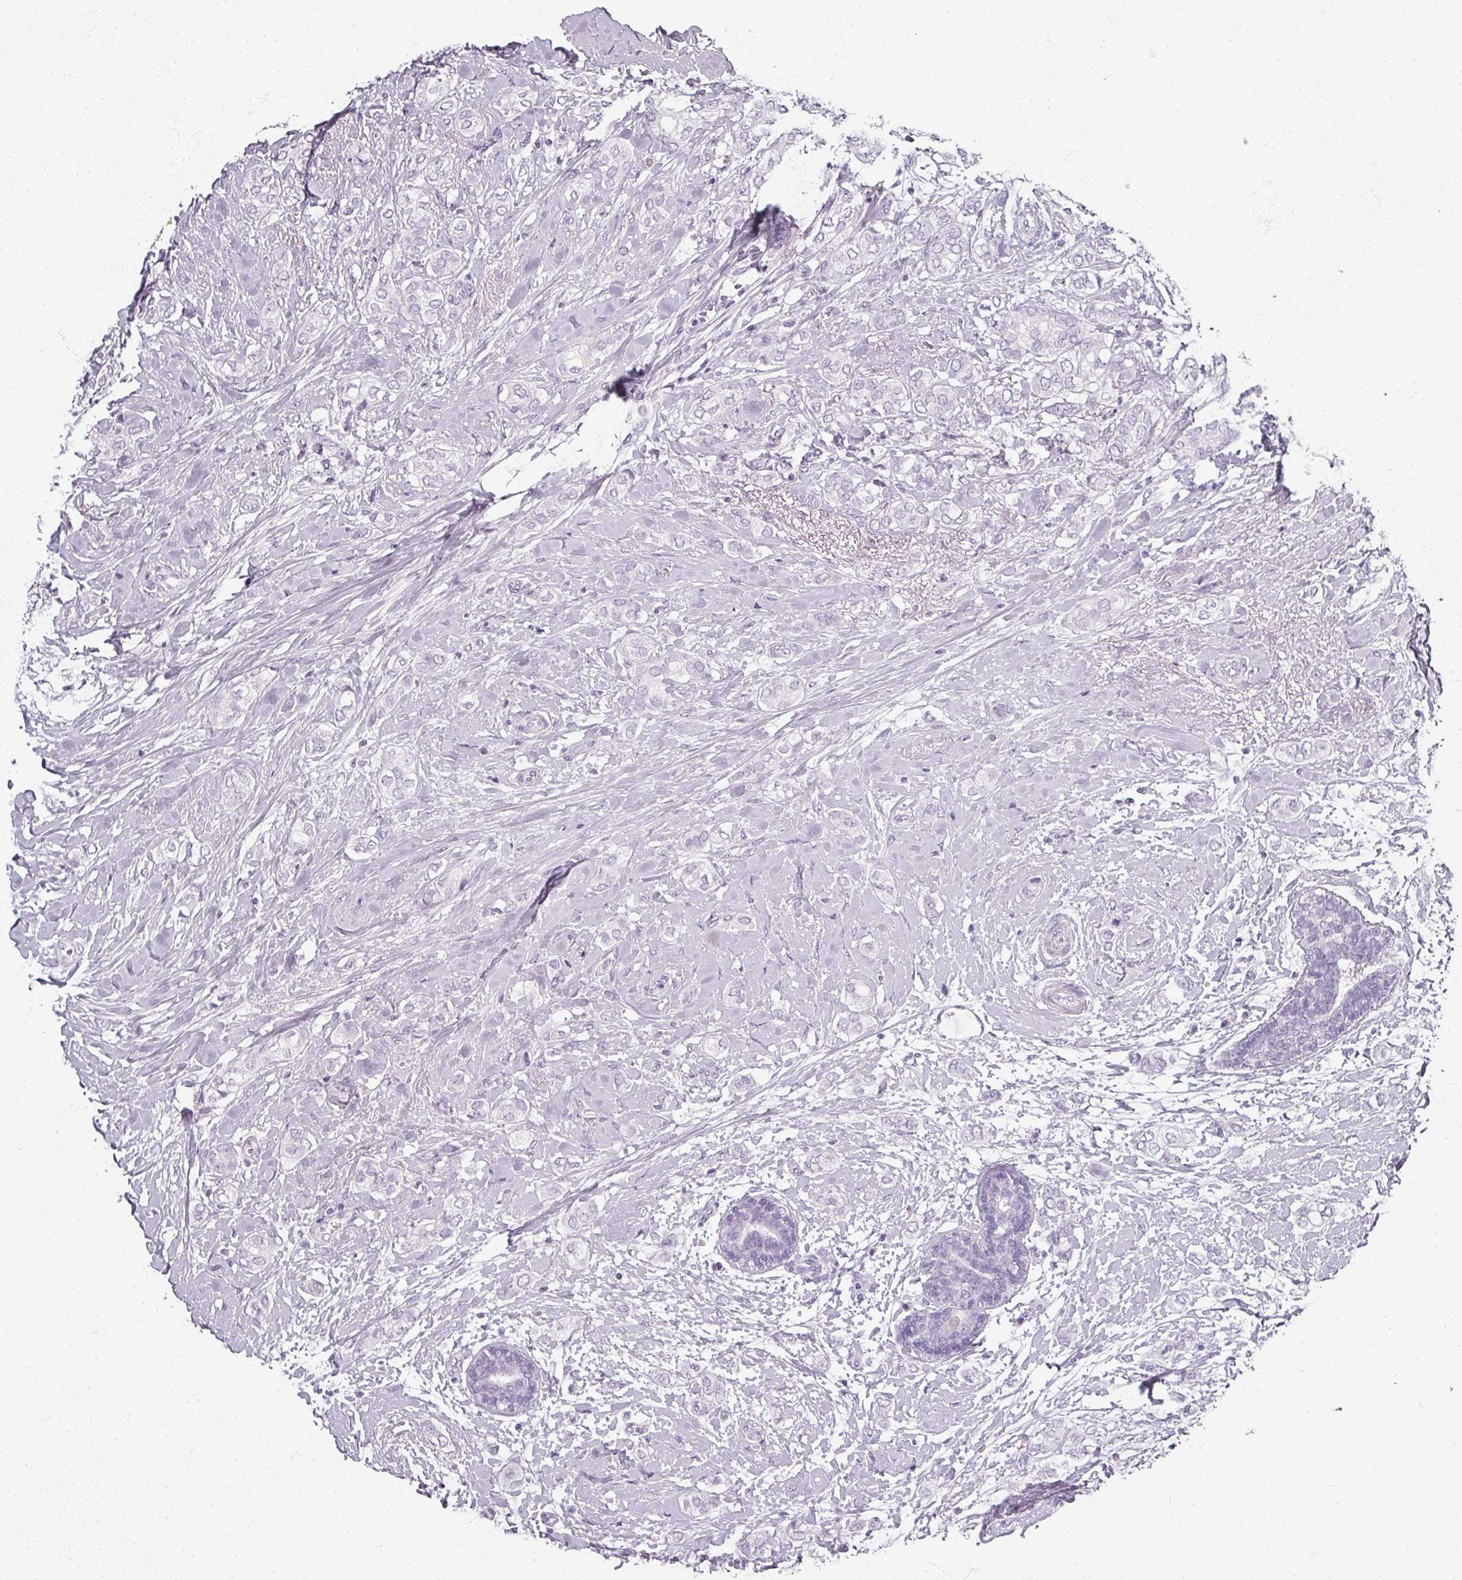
{"staining": {"intensity": "negative", "quantity": "none", "location": "none"}, "tissue": "breast cancer", "cell_type": "Tumor cells", "image_type": "cancer", "snomed": [{"axis": "morphology", "description": "Duct carcinoma"}, {"axis": "topography", "description": "Breast"}], "caption": "Tumor cells show no significant expression in breast intraductal carcinoma. (Stains: DAB (3,3'-diaminobenzidine) immunohistochemistry with hematoxylin counter stain, Microscopy: brightfield microscopy at high magnification).", "gene": "REG3G", "patient": {"sex": "female", "age": 73}}